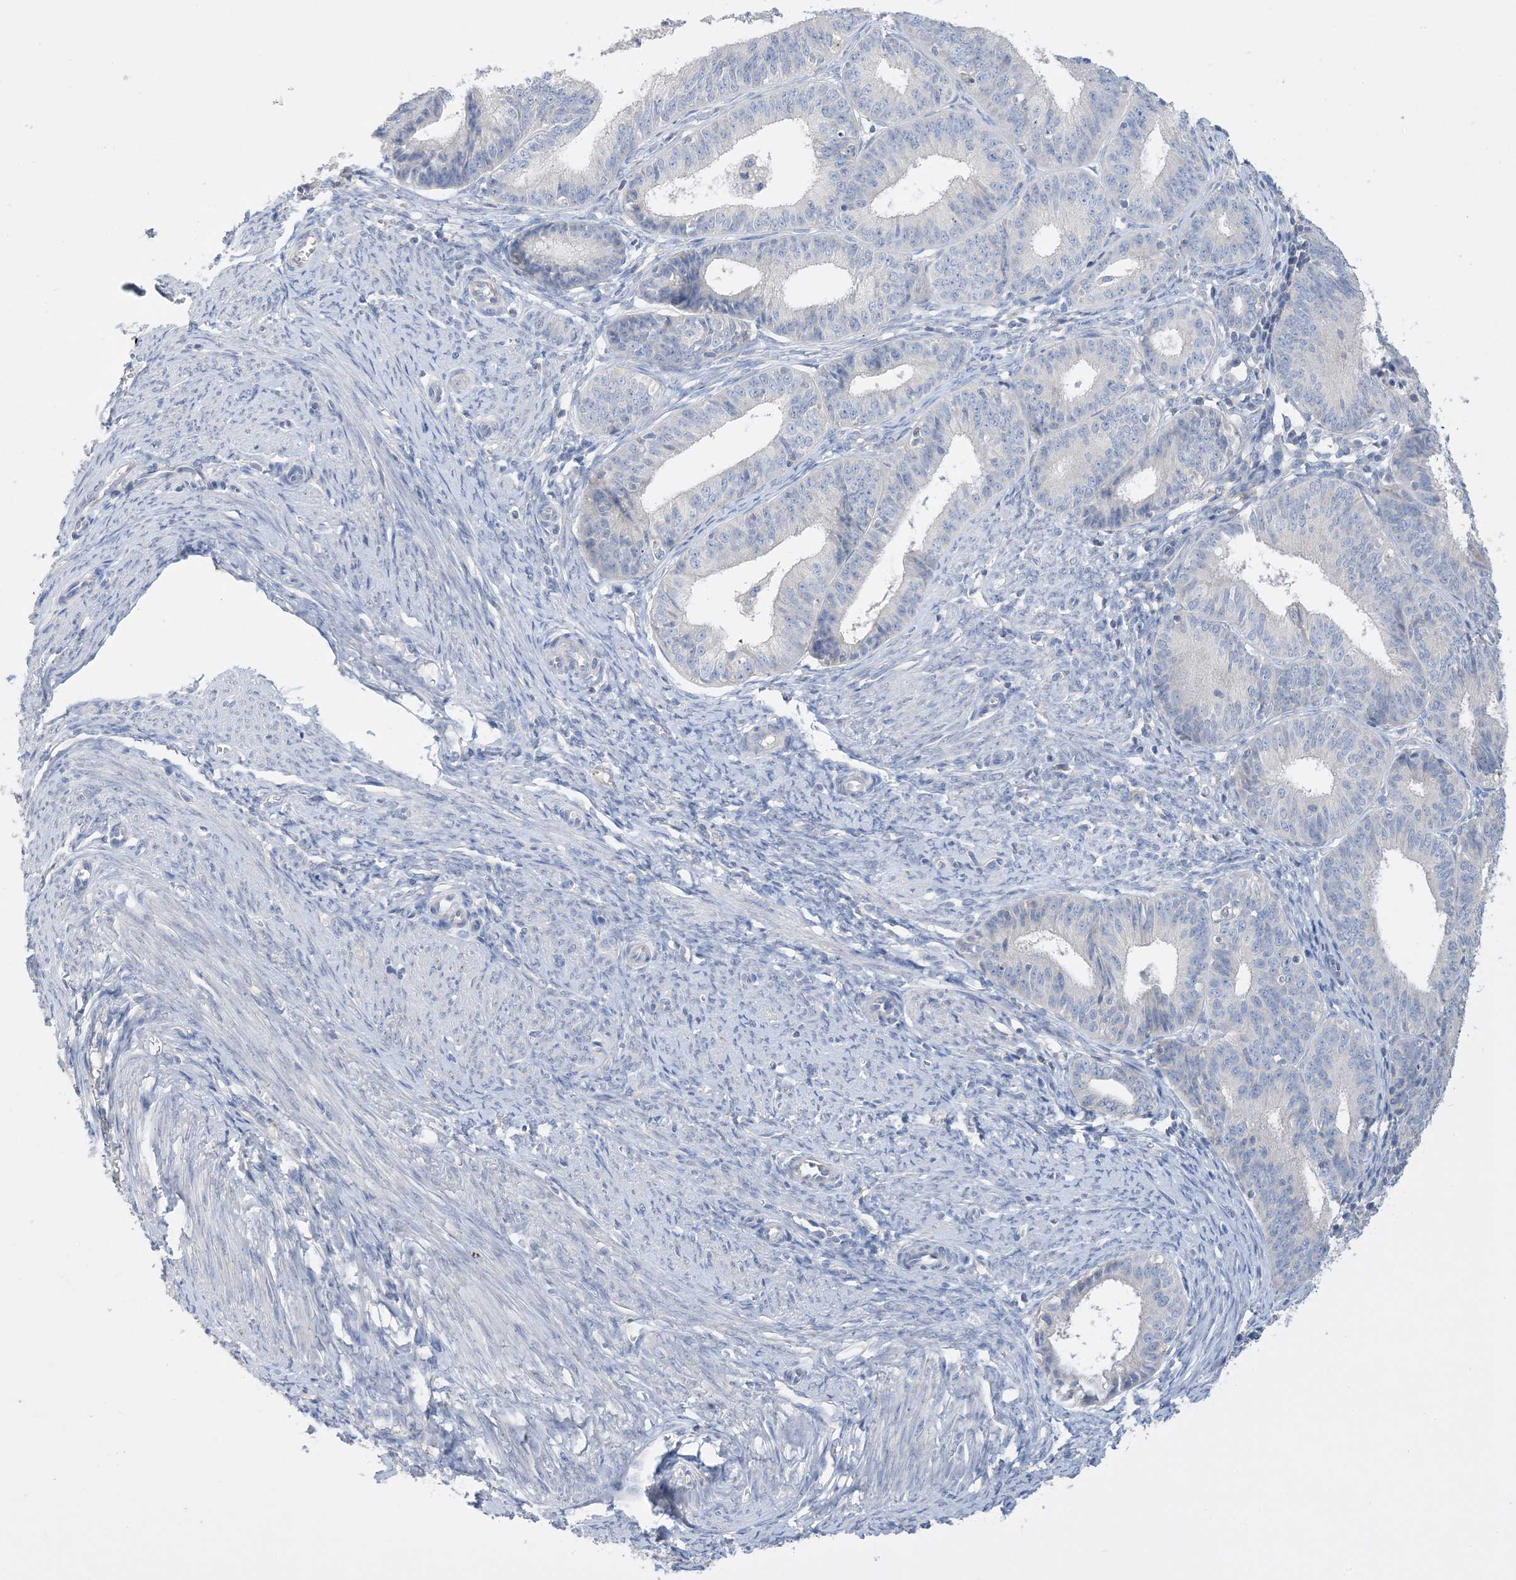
{"staining": {"intensity": "negative", "quantity": "none", "location": "none"}, "tissue": "endometrial cancer", "cell_type": "Tumor cells", "image_type": "cancer", "snomed": [{"axis": "morphology", "description": "Adenocarcinoma, NOS"}, {"axis": "topography", "description": "Endometrium"}], "caption": "IHC photomicrograph of endometrial cancer (adenocarcinoma) stained for a protein (brown), which displays no staining in tumor cells.", "gene": "KPRP", "patient": {"sex": "female", "age": 51}}